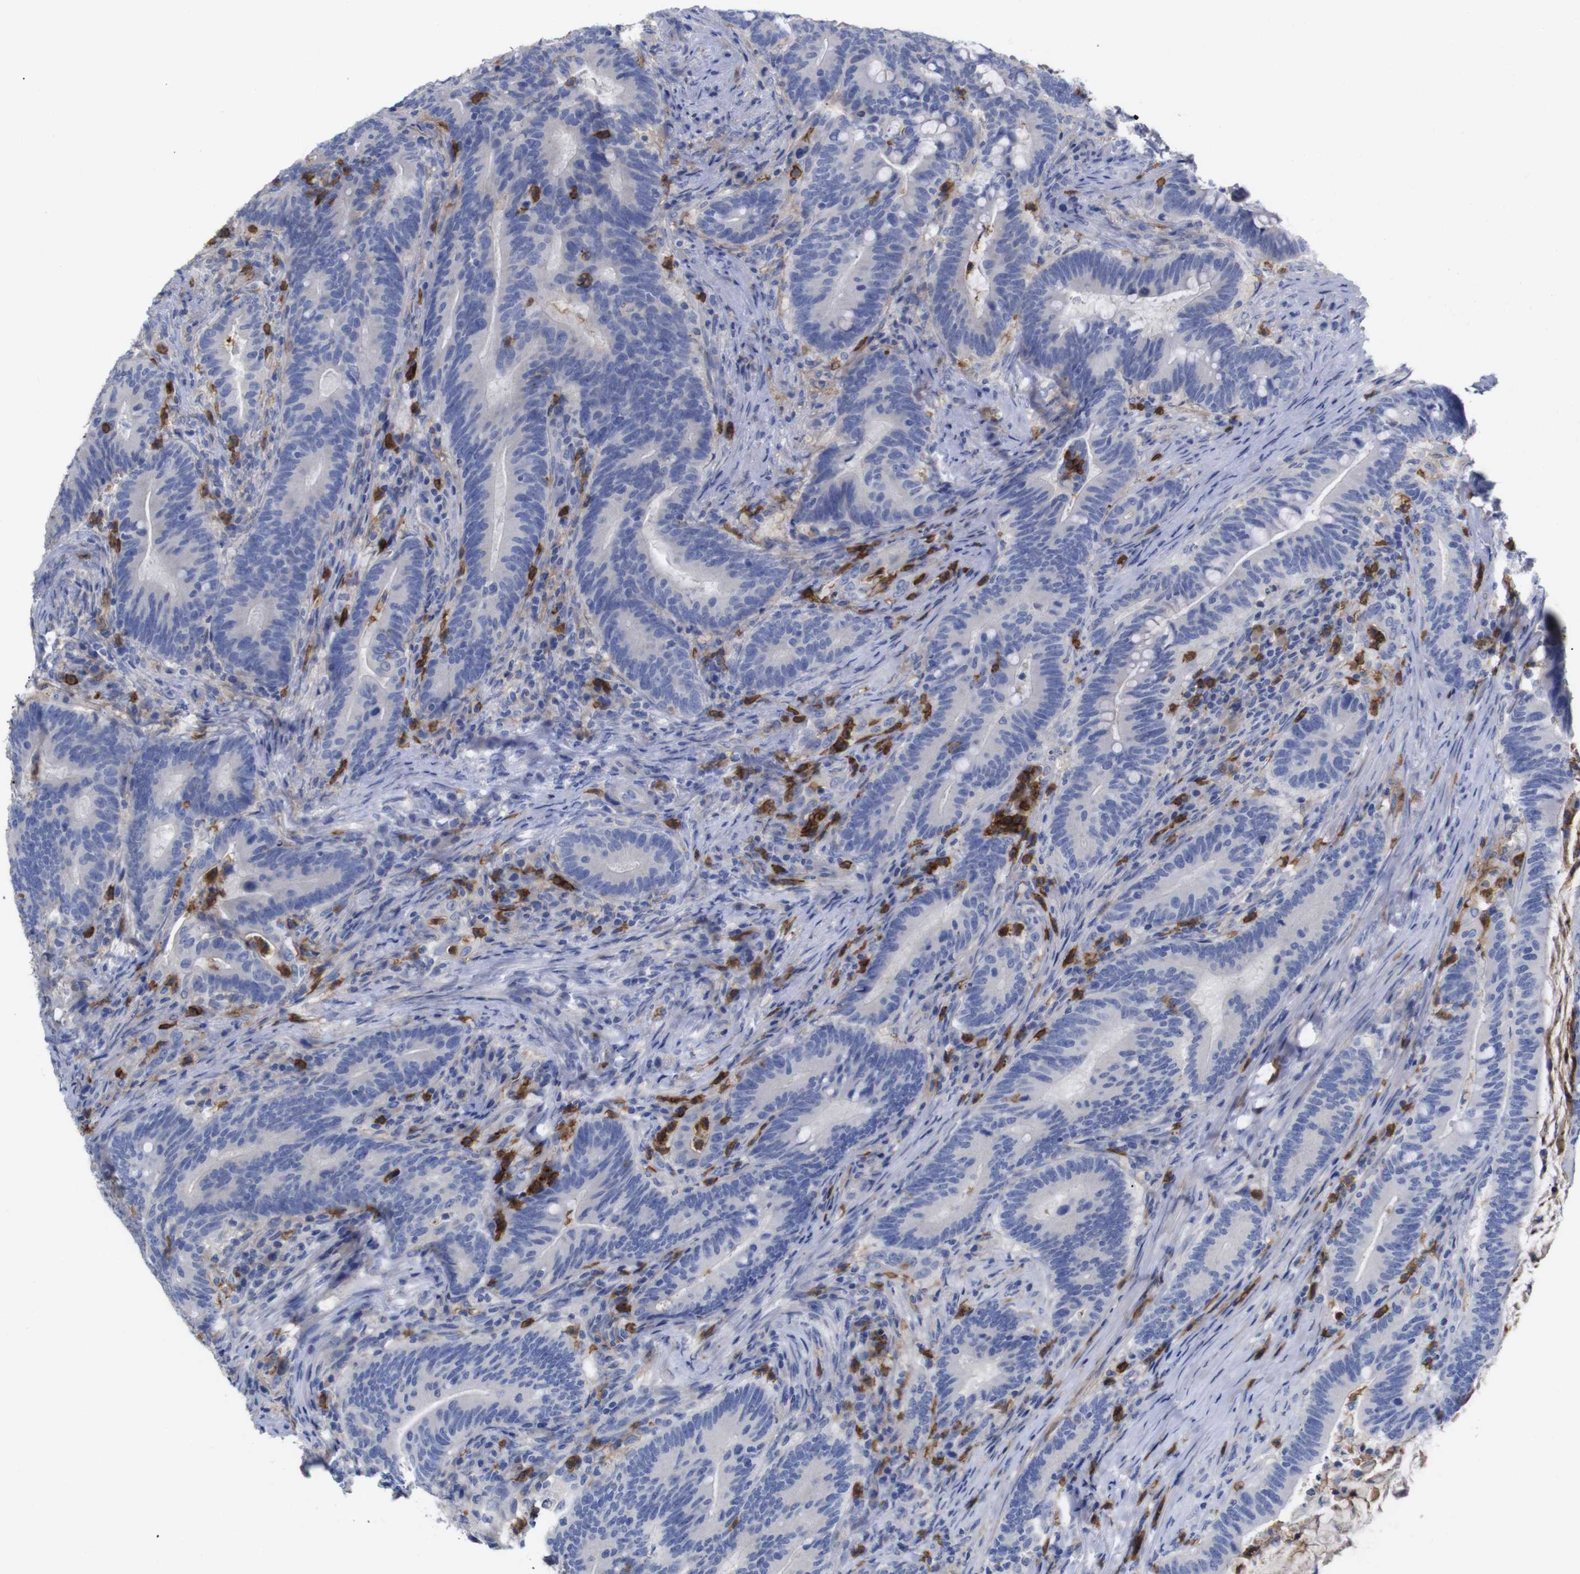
{"staining": {"intensity": "negative", "quantity": "none", "location": "none"}, "tissue": "colorectal cancer", "cell_type": "Tumor cells", "image_type": "cancer", "snomed": [{"axis": "morphology", "description": "Normal tissue, NOS"}, {"axis": "morphology", "description": "Adenocarcinoma, NOS"}, {"axis": "topography", "description": "Colon"}], "caption": "The micrograph reveals no significant expression in tumor cells of colorectal adenocarcinoma.", "gene": "C5AR1", "patient": {"sex": "female", "age": 66}}